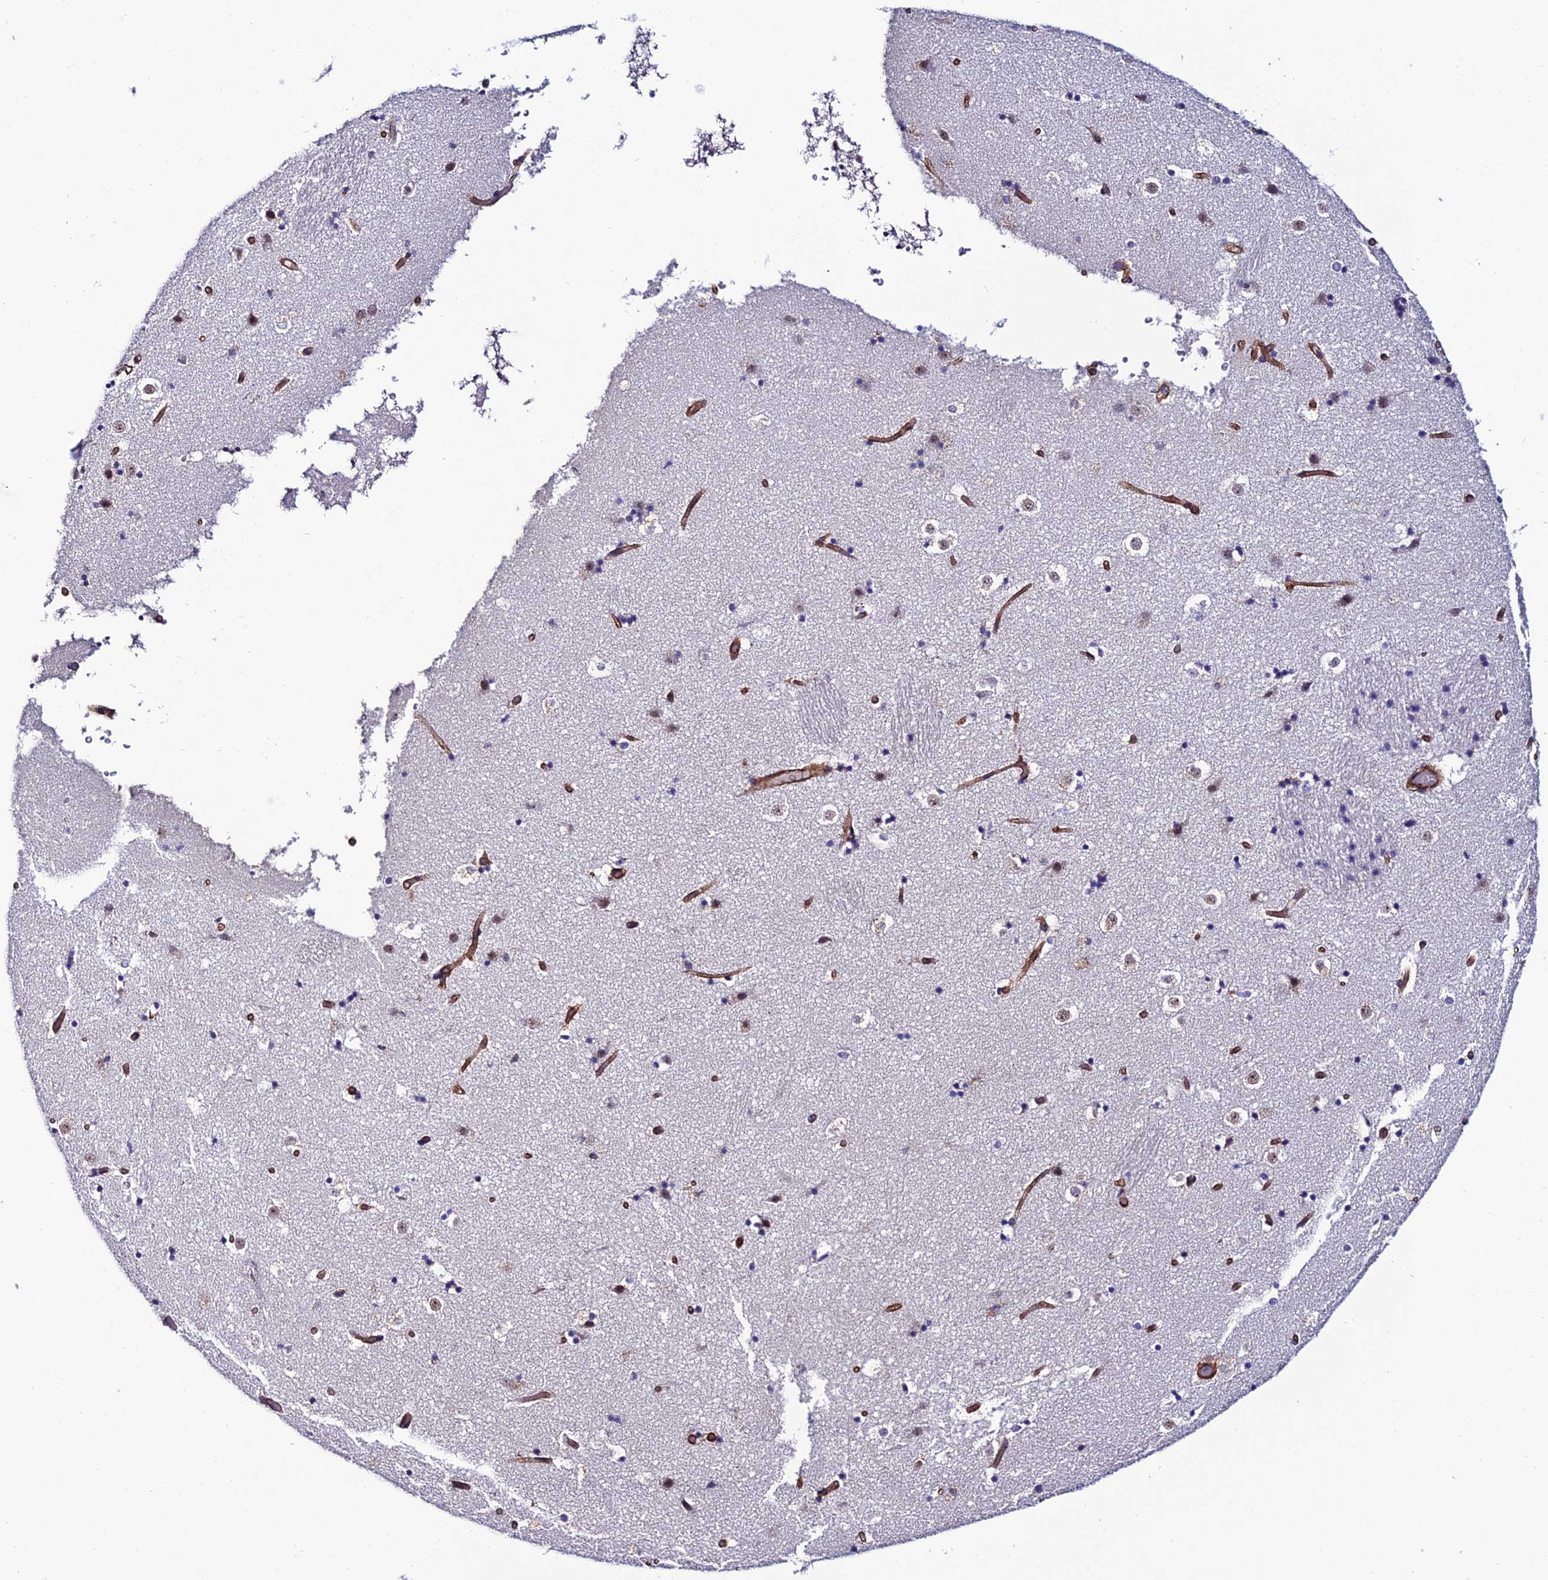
{"staining": {"intensity": "negative", "quantity": "none", "location": "none"}, "tissue": "caudate", "cell_type": "Glial cells", "image_type": "normal", "snomed": [{"axis": "morphology", "description": "Normal tissue, NOS"}, {"axis": "topography", "description": "Lateral ventricle wall"}], "caption": "DAB (3,3'-diaminobenzidine) immunohistochemical staining of normal human caudate exhibits no significant positivity in glial cells.", "gene": "SYT15B", "patient": {"sex": "female", "age": 52}}